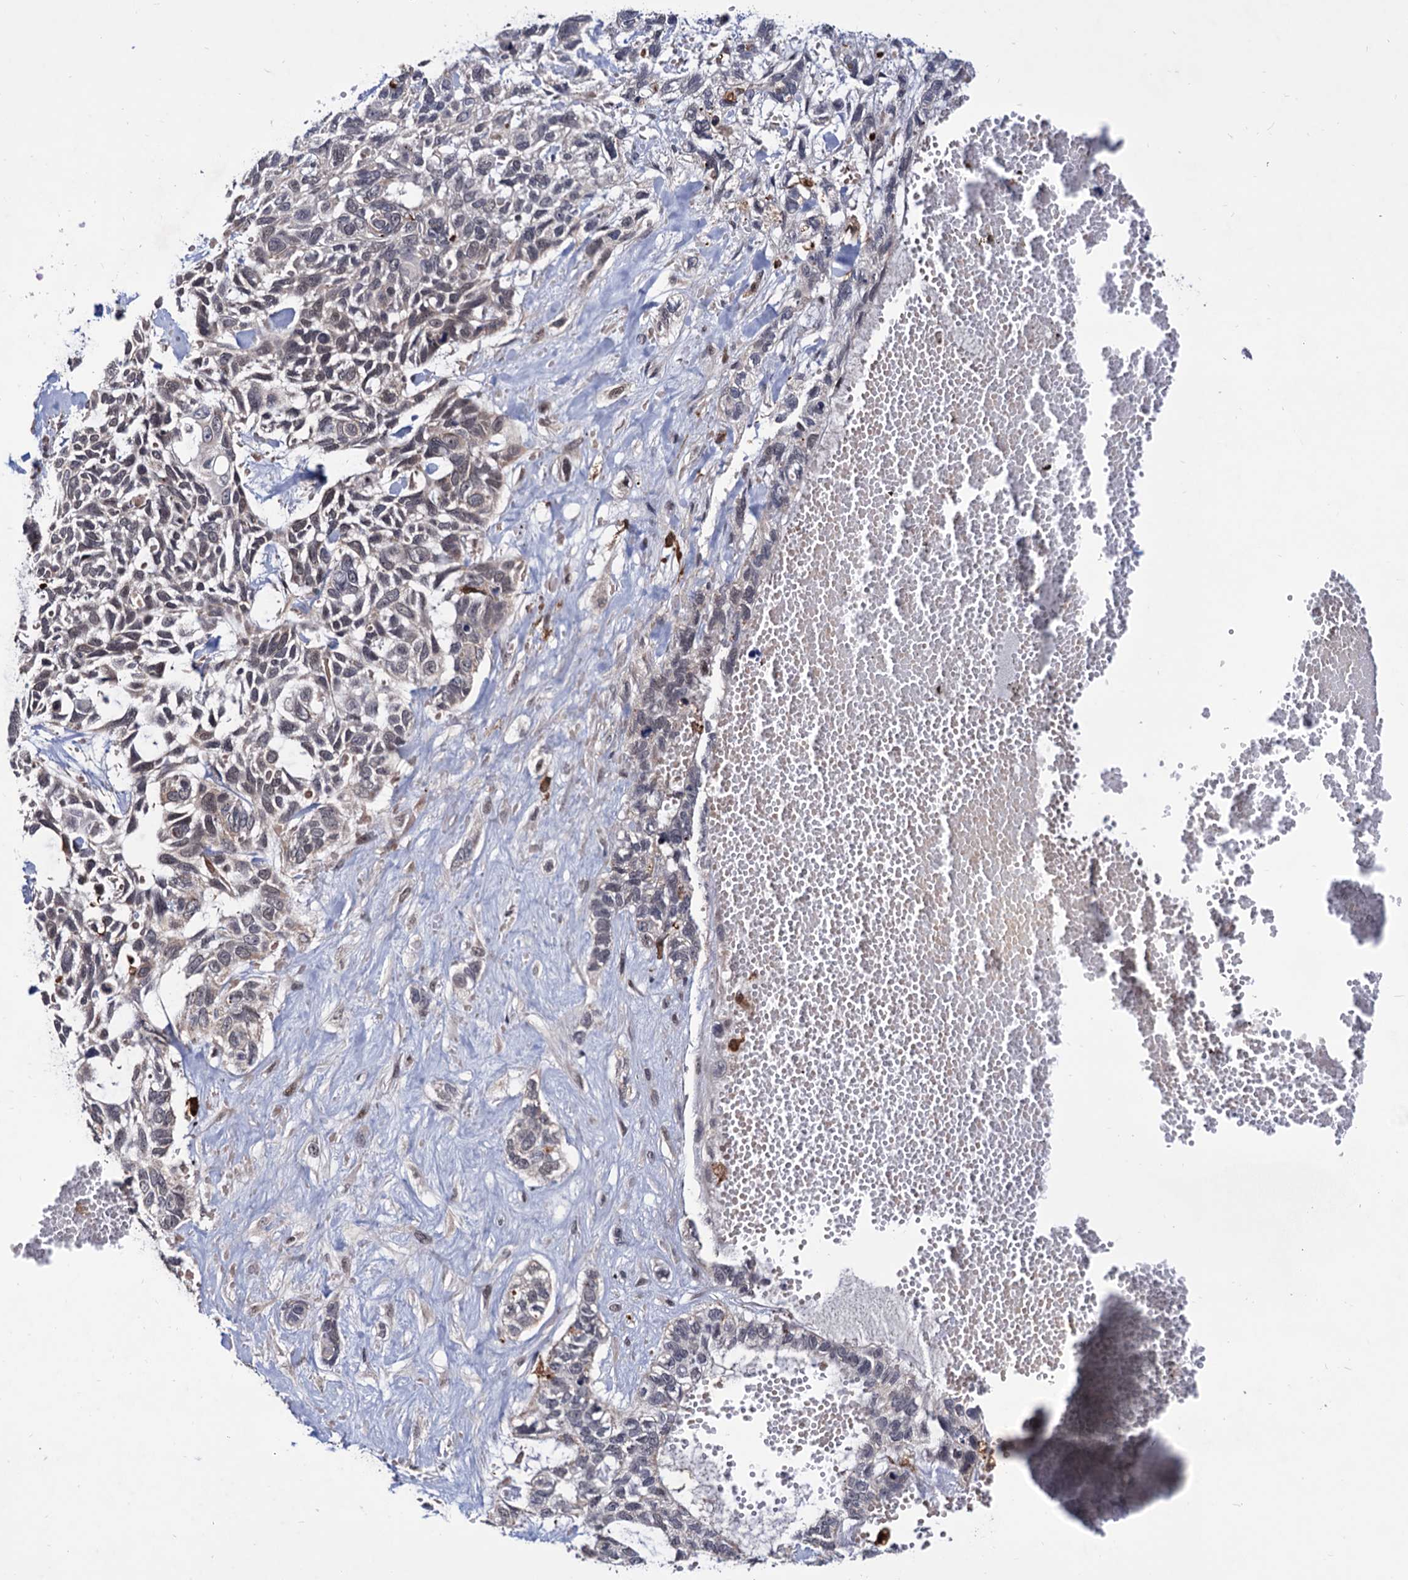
{"staining": {"intensity": "negative", "quantity": "none", "location": "none"}, "tissue": "skin cancer", "cell_type": "Tumor cells", "image_type": "cancer", "snomed": [{"axis": "morphology", "description": "Basal cell carcinoma"}, {"axis": "topography", "description": "Skin"}], "caption": "Tumor cells show no significant positivity in skin cancer (basal cell carcinoma). (DAB (3,3'-diaminobenzidine) IHC visualized using brightfield microscopy, high magnification).", "gene": "RNASEH2B", "patient": {"sex": "male", "age": 88}}